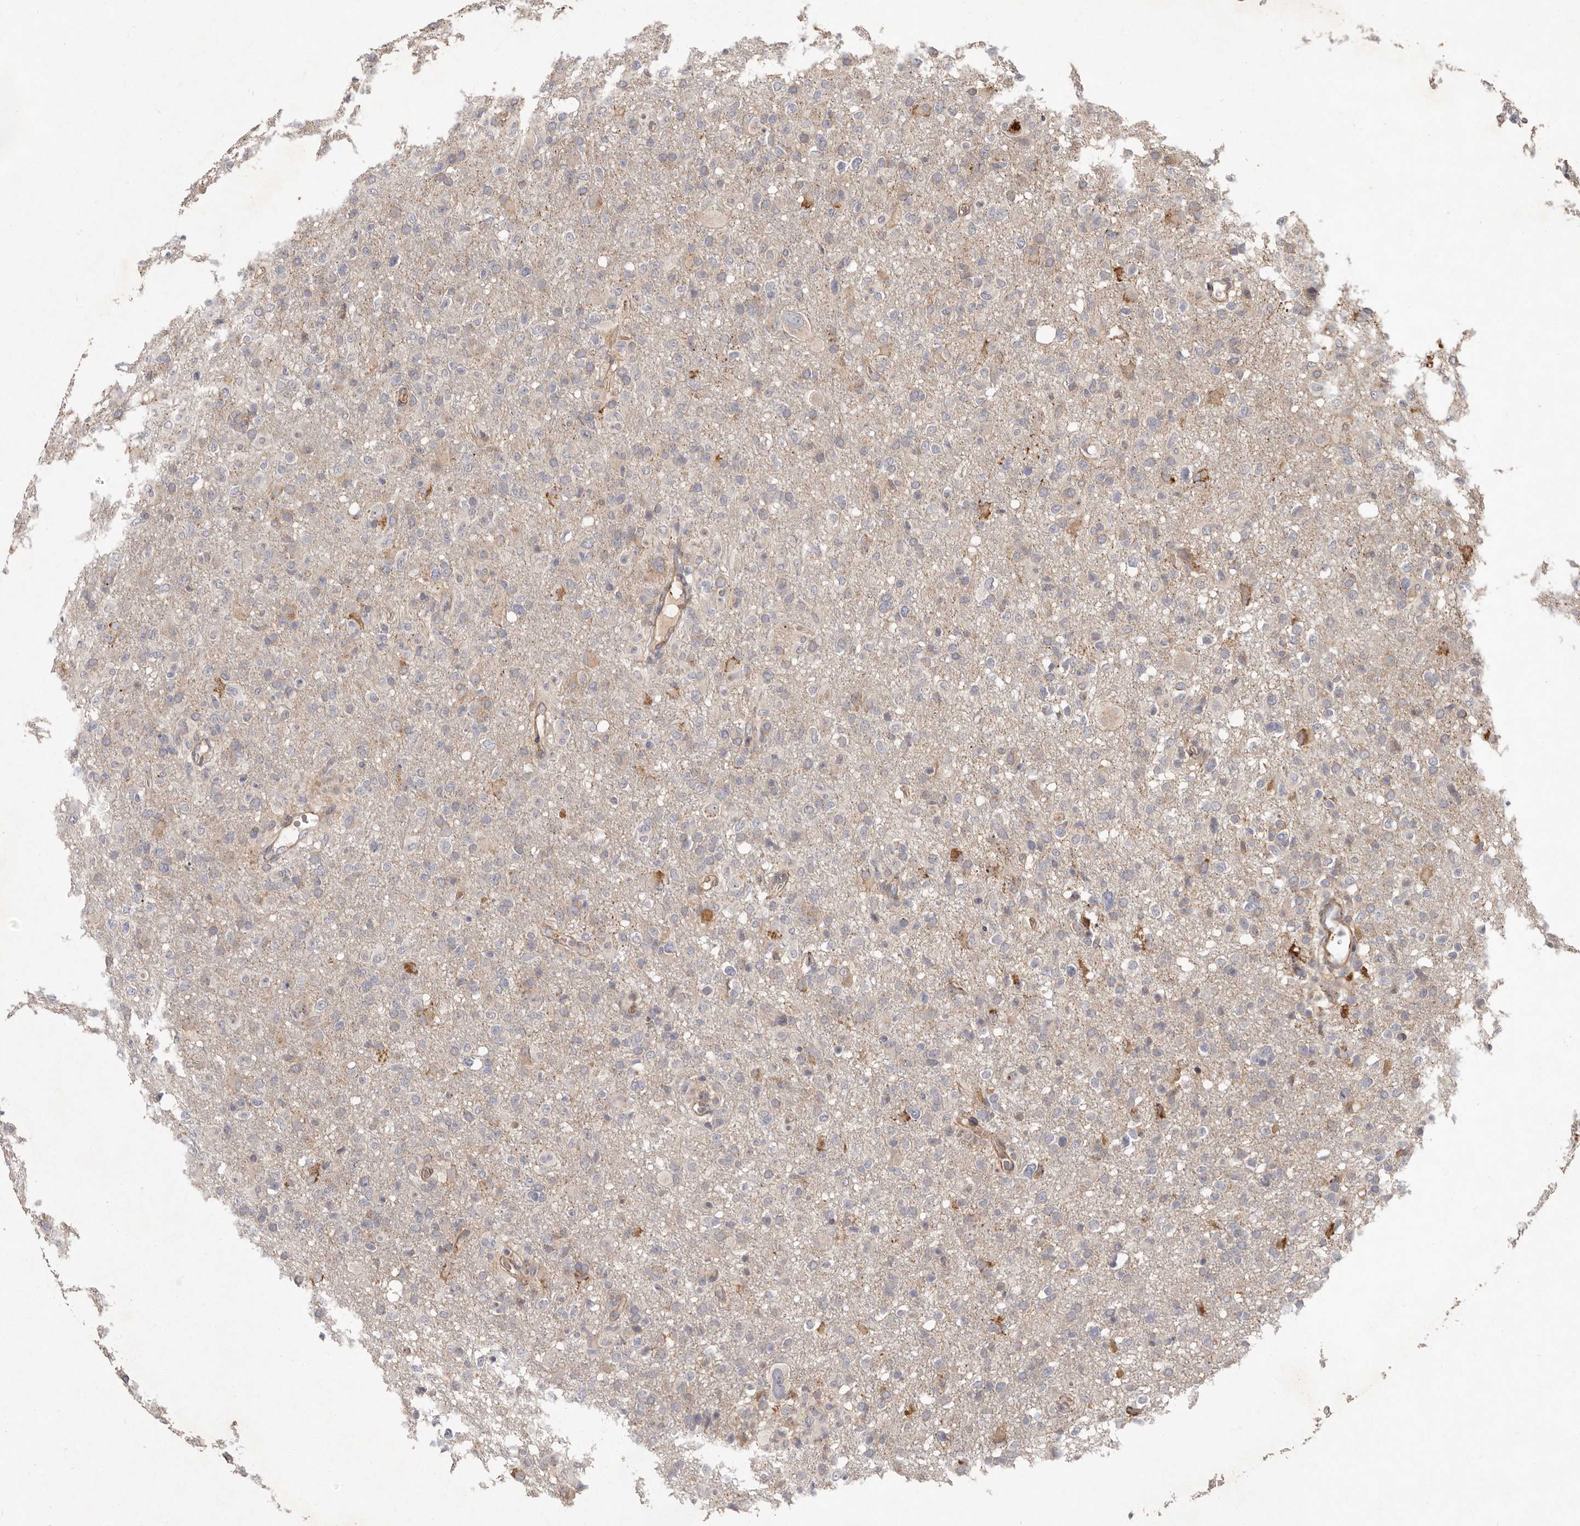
{"staining": {"intensity": "negative", "quantity": "none", "location": "none"}, "tissue": "glioma", "cell_type": "Tumor cells", "image_type": "cancer", "snomed": [{"axis": "morphology", "description": "Glioma, malignant, High grade"}, {"axis": "topography", "description": "Brain"}], "caption": "IHC histopathology image of neoplastic tissue: glioma stained with DAB (3,3'-diaminobenzidine) shows no significant protein expression in tumor cells.", "gene": "SEMA3A", "patient": {"sex": "female", "age": 57}}